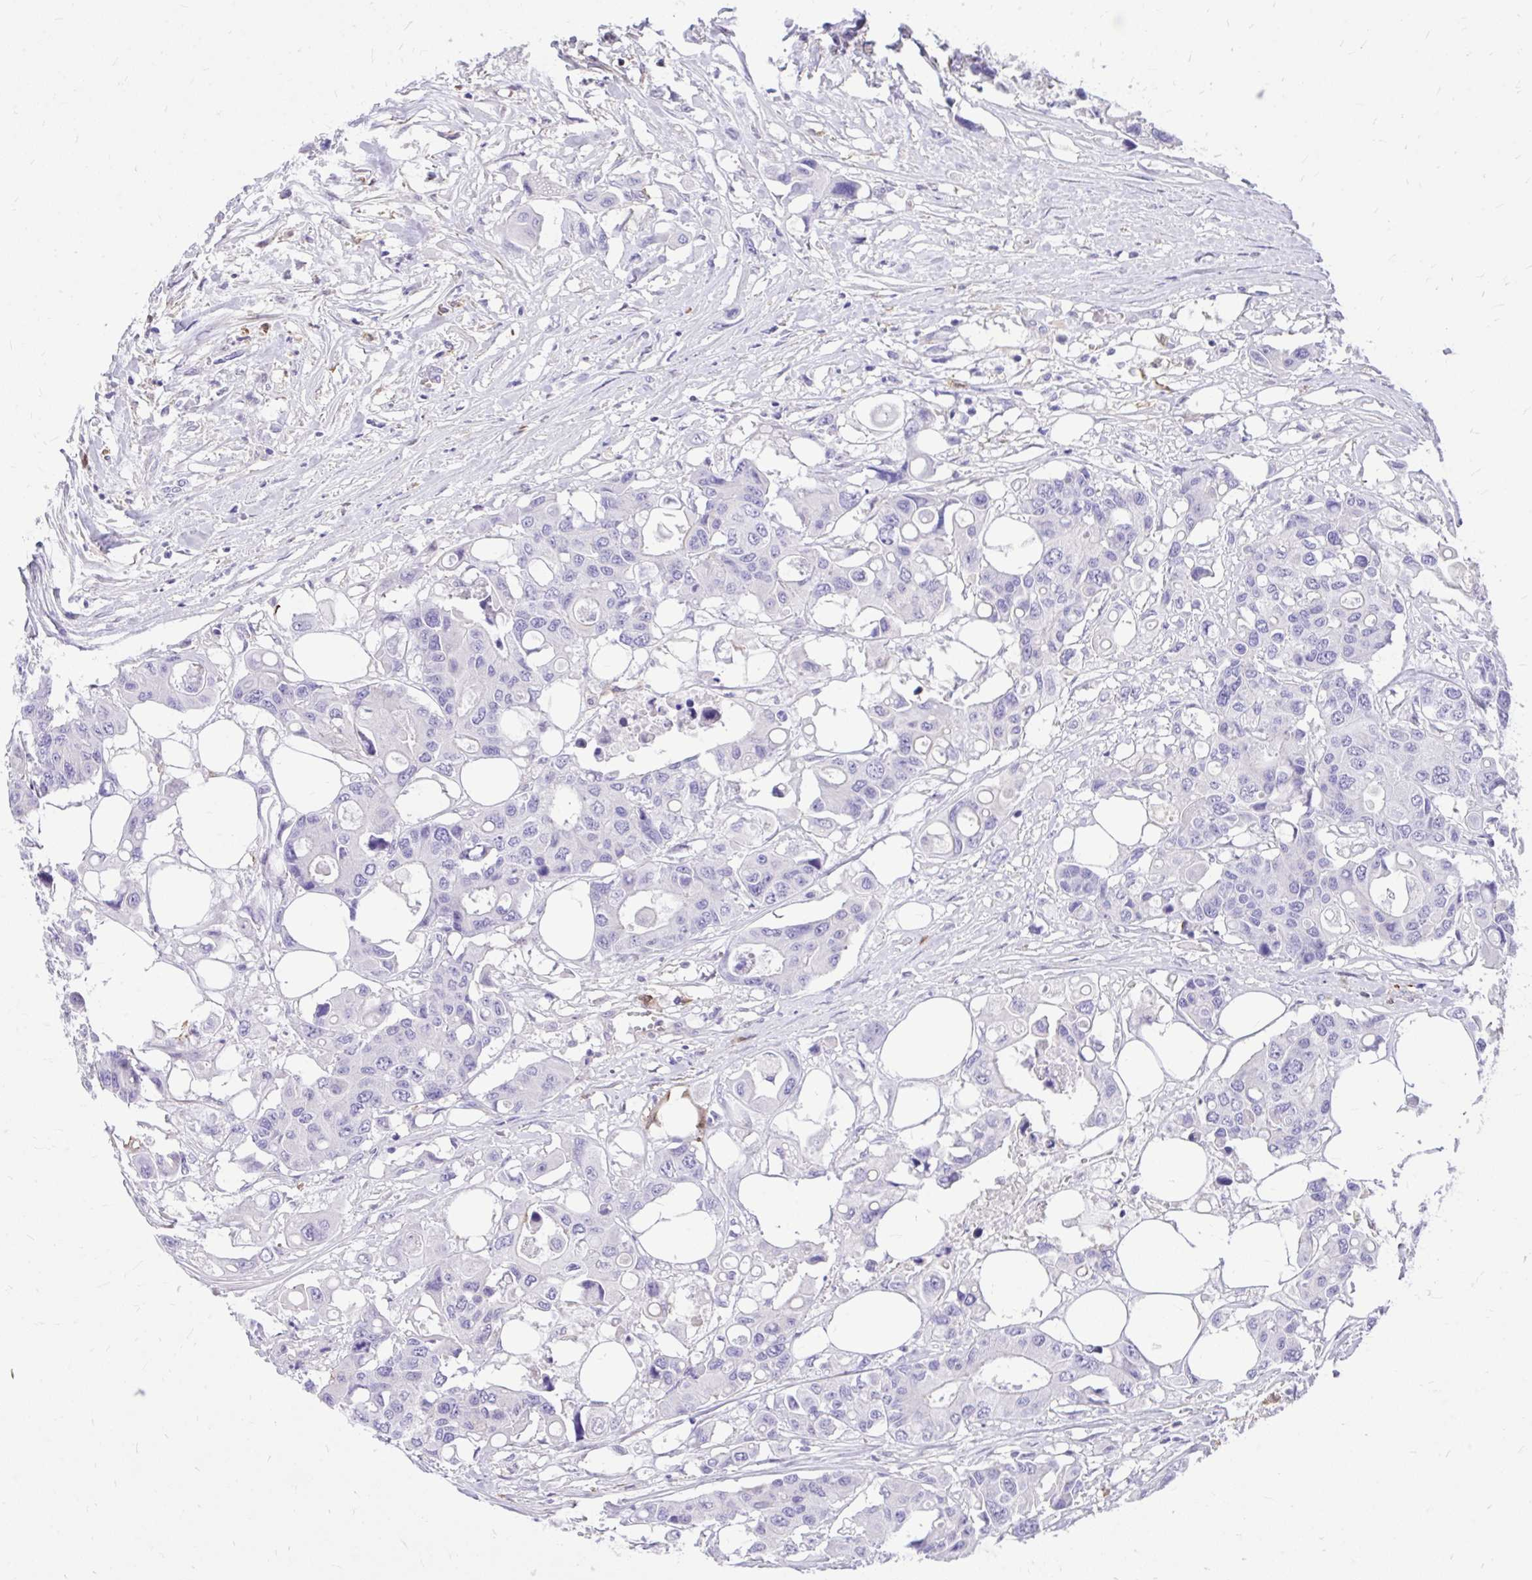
{"staining": {"intensity": "negative", "quantity": "none", "location": "none"}, "tissue": "colorectal cancer", "cell_type": "Tumor cells", "image_type": "cancer", "snomed": [{"axis": "morphology", "description": "Adenocarcinoma, NOS"}, {"axis": "topography", "description": "Colon"}], "caption": "Tumor cells show no significant positivity in adenocarcinoma (colorectal).", "gene": "TLR7", "patient": {"sex": "male", "age": 77}}